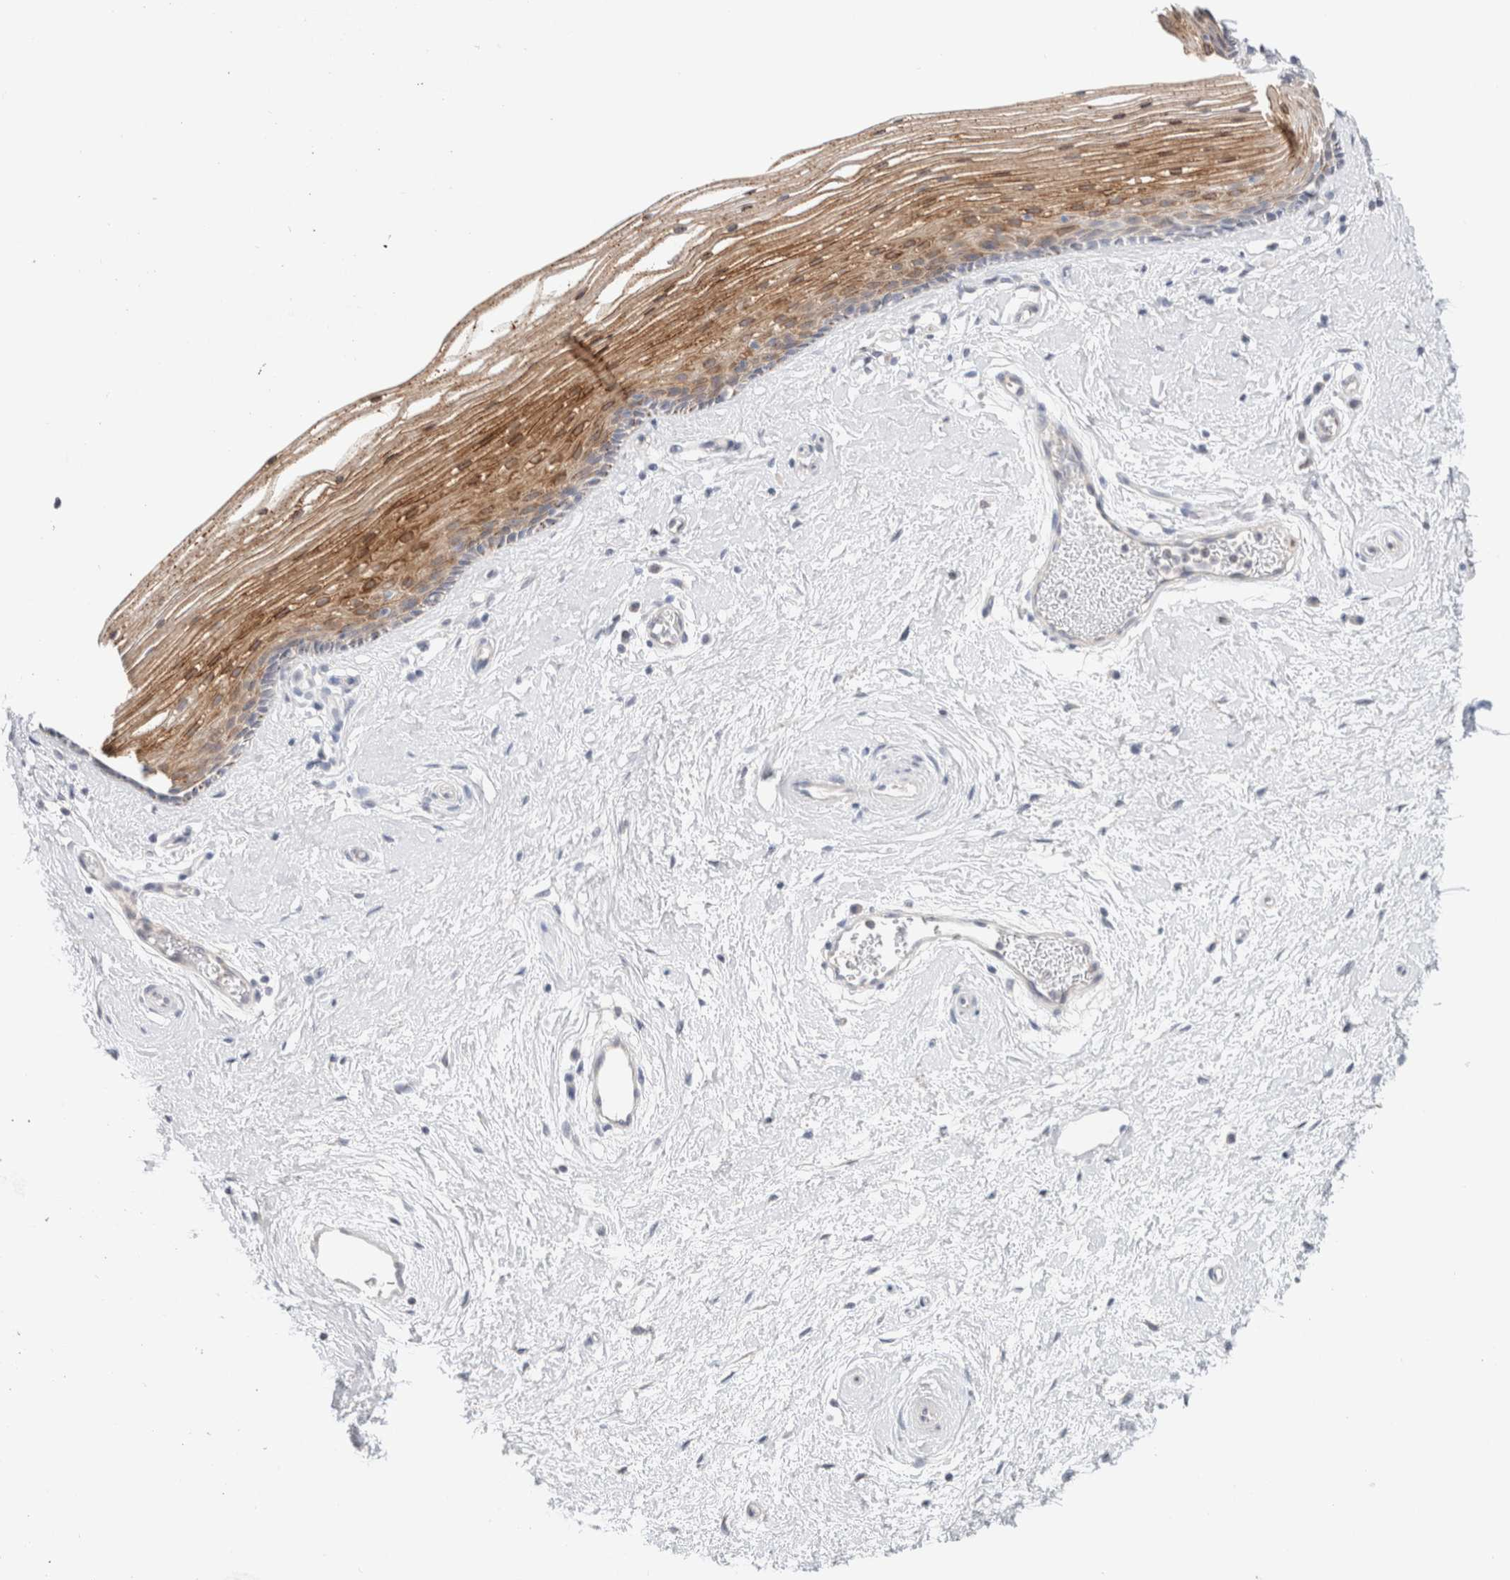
{"staining": {"intensity": "moderate", "quantity": ">75%", "location": "cytoplasmic/membranous"}, "tissue": "vagina", "cell_type": "Squamous epithelial cells", "image_type": "normal", "snomed": [{"axis": "morphology", "description": "Normal tissue, NOS"}, {"axis": "topography", "description": "Vagina"}], "caption": "Brown immunohistochemical staining in benign vagina displays moderate cytoplasmic/membranous positivity in approximately >75% of squamous epithelial cells.", "gene": "SDR16C5", "patient": {"sex": "female", "age": 46}}